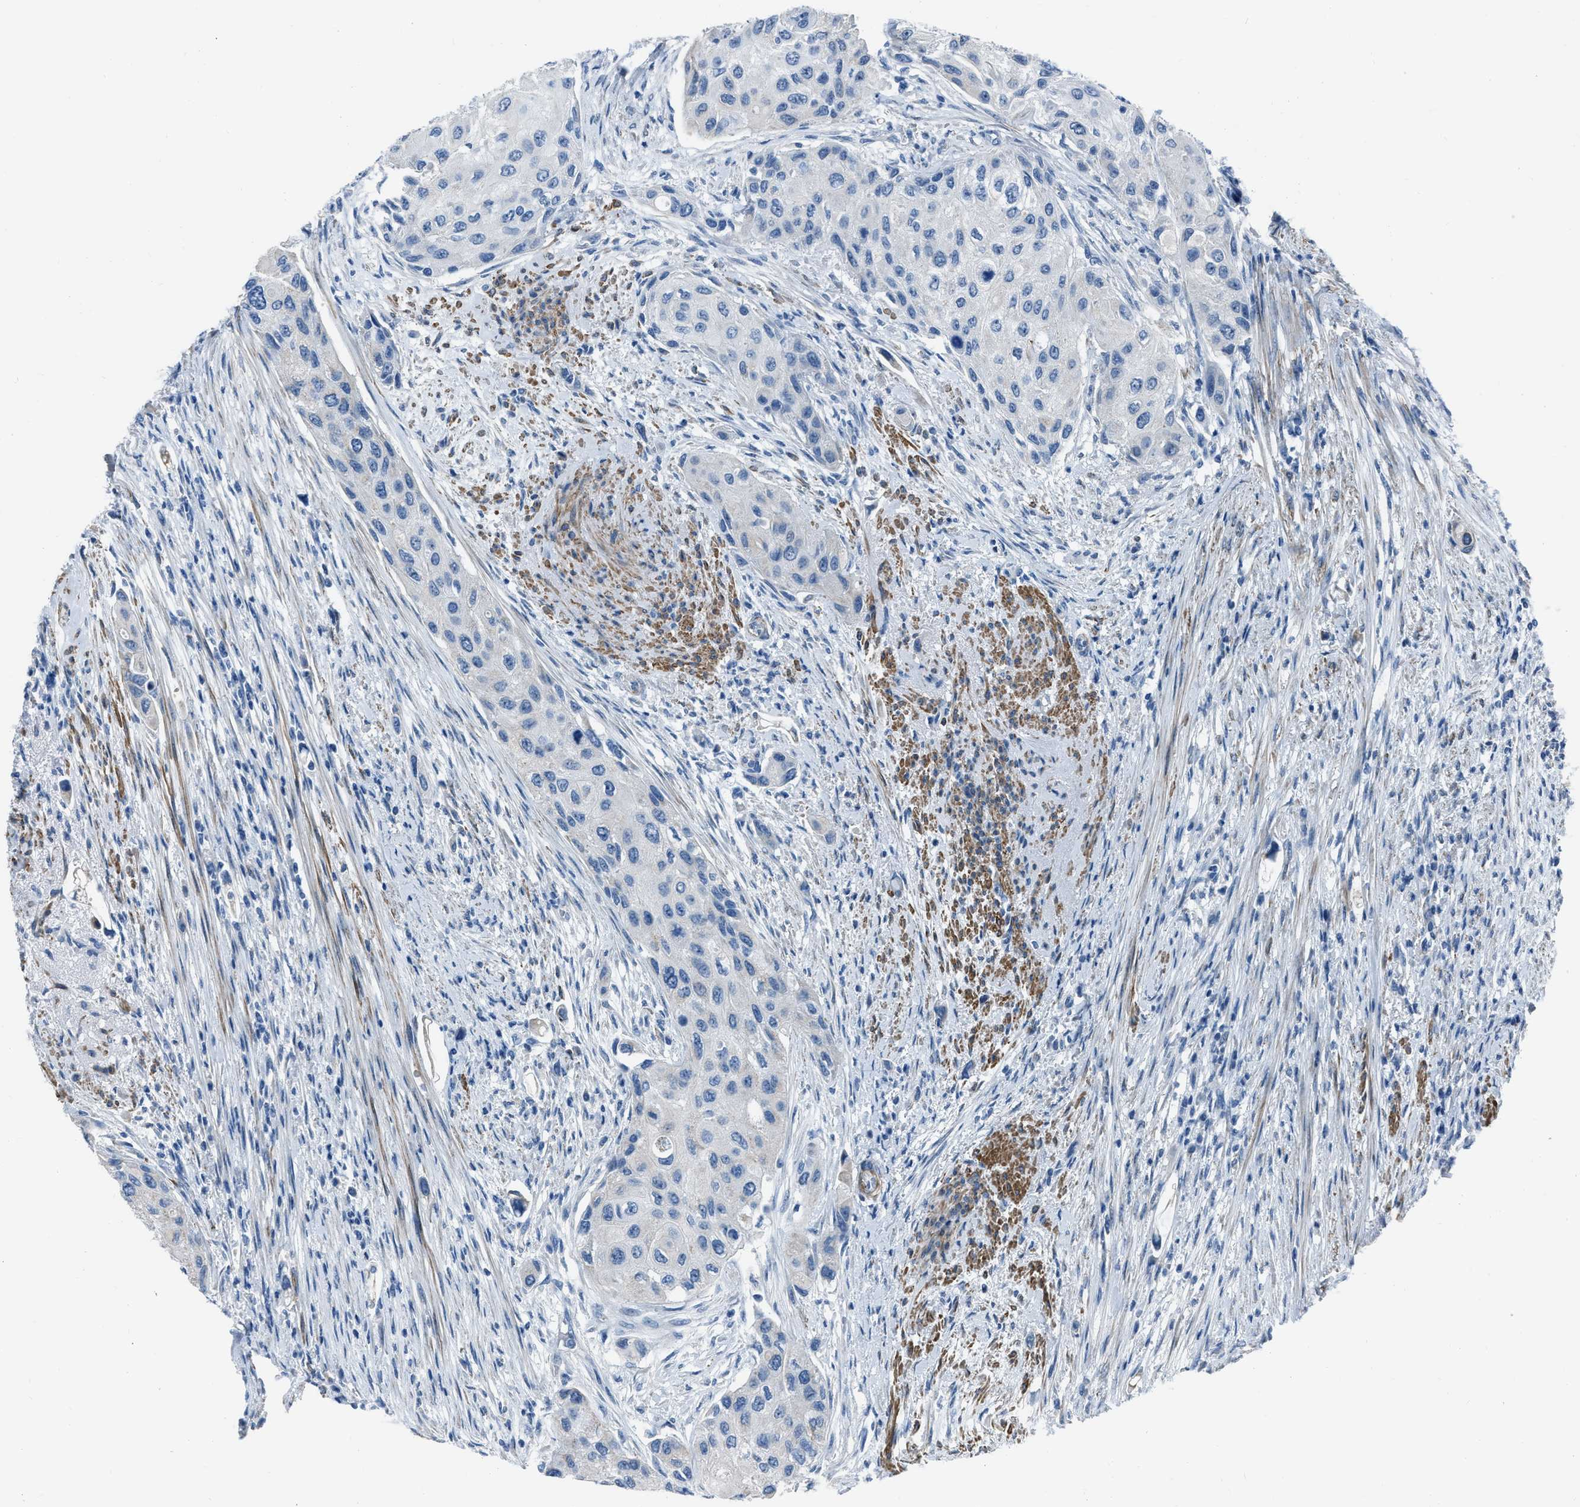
{"staining": {"intensity": "negative", "quantity": "none", "location": "none"}, "tissue": "urothelial cancer", "cell_type": "Tumor cells", "image_type": "cancer", "snomed": [{"axis": "morphology", "description": "Urothelial carcinoma, High grade"}, {"axis": "topography", "description": "Urinary bladder"}], "caption": "Immunohistochemistry of urothelial carcinoma (high-grade) exhibits no expression in tumor cells.", "gene": "SPATC1L", "patient": {"sex": "female", "age": 56}}